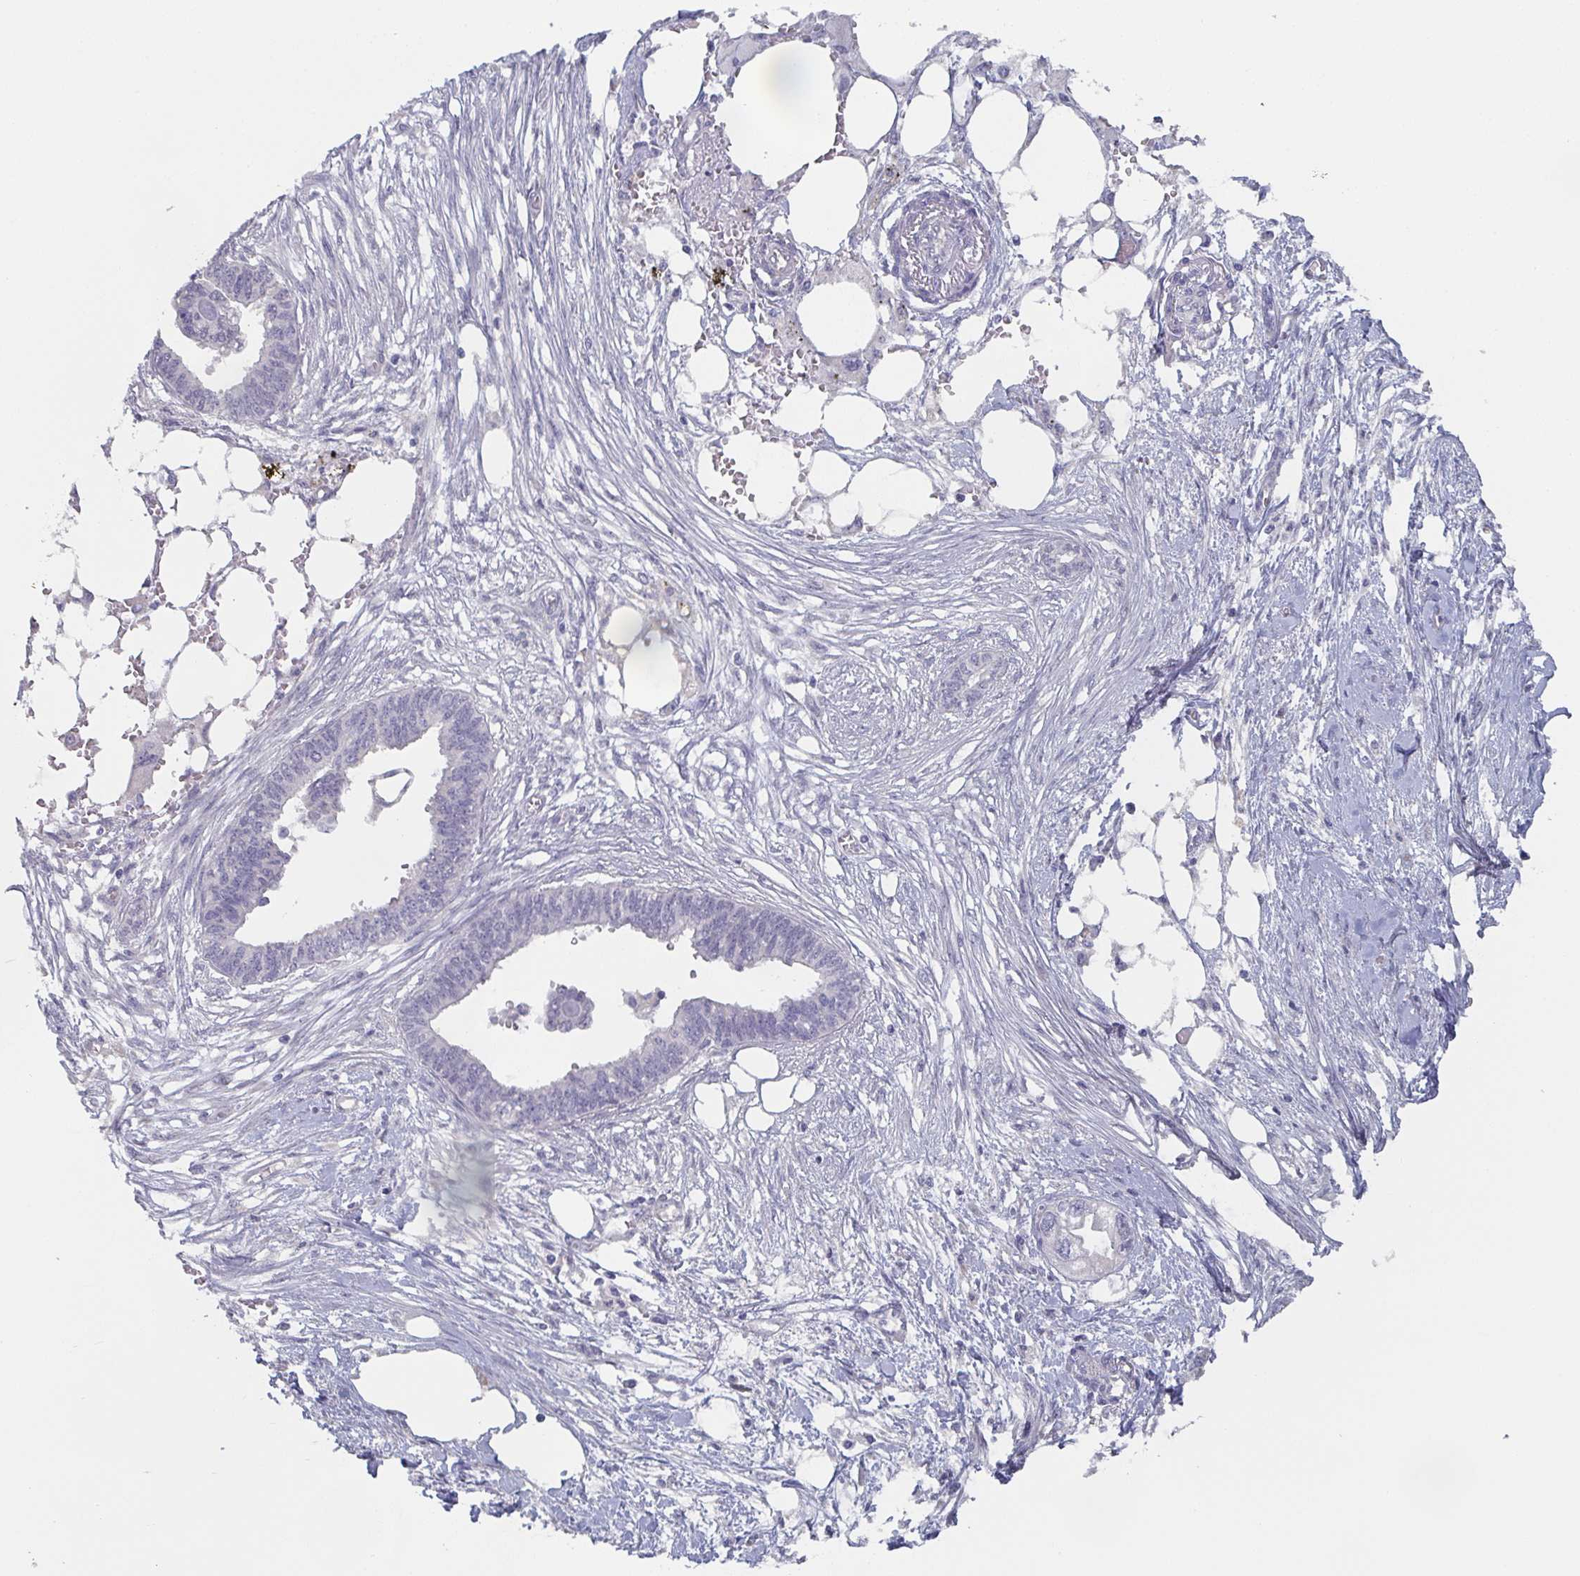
{"staining": {"intensity": "negative", "quantity": "none", "location": "none"}, "tissue": "endometrial cancer", "cell_type": "Tumor cells", "image_type": "cancer", "snomed": [{"axis": "morphology", "description": "Adenocarcinoma, NOS"}, {"axis": "morphology", "description": "Adenocarcinoma, metastatic, NOS"}, {"axis": "topography", "description": "Adipose tissue"}, {"axis": "topography", "description": "Endometrium"}], "caption": "A high-resolution micrograph shows immunohistochemistry (IHC) staining of endometrial cancer, which demonstrates no significant positivity in tumor cells. (DAB IHC visualized using brightfield microscopy, high magnification).", "gene": "DYDC2", "patient": {"sex": "female", "age": 67}}